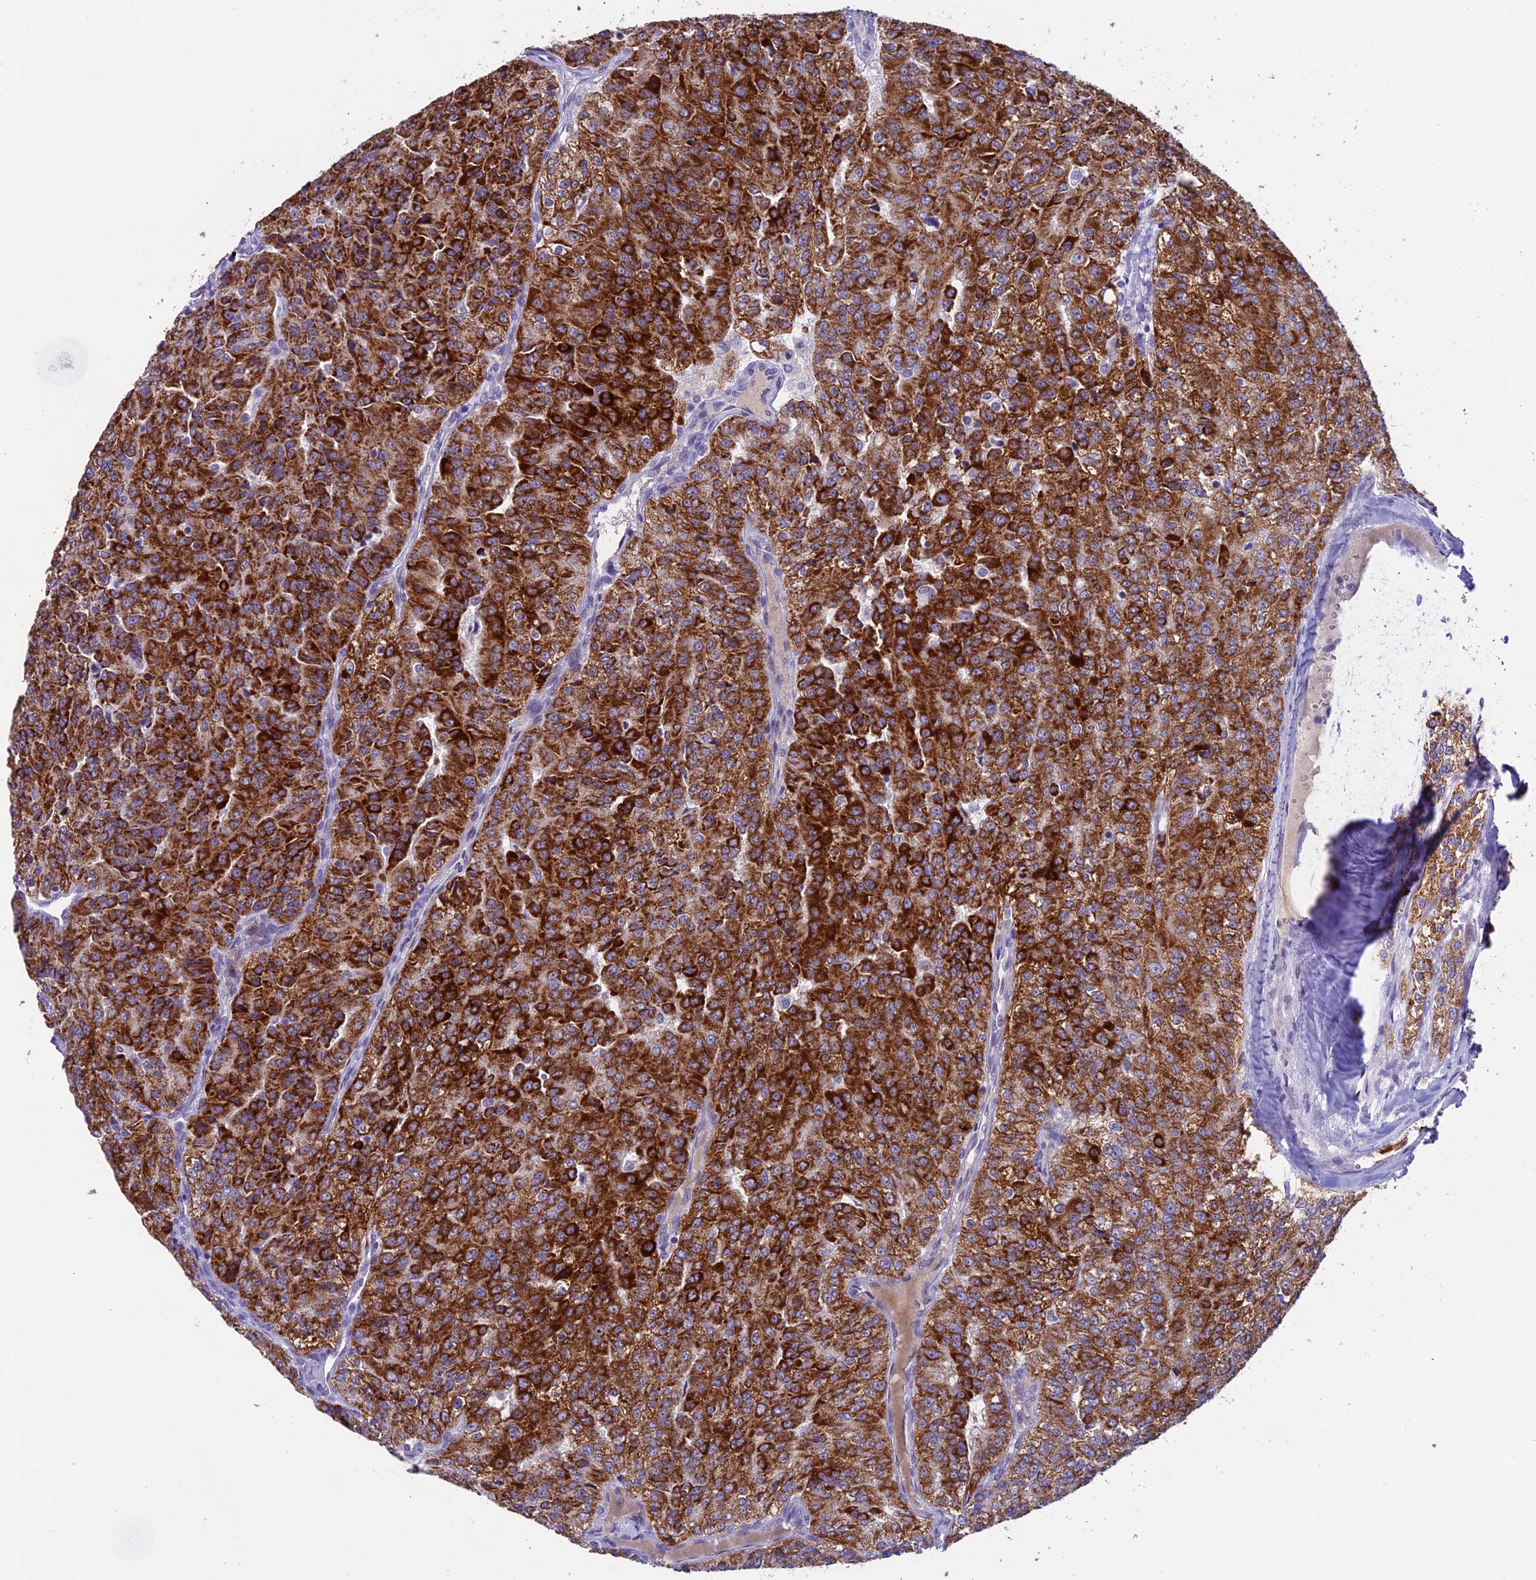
{"staining": {"intensity": "strong", "quantity": ">75%", "location": "cytoplasmic/membranous"}, "tissue": "renal cancer", "cell_type": "Tumor cells", "image_type": "cancer", "snomed": [{"axis": "morphology", "description": "Adenocarcinoma, NOS"}, {"axis": "topography", "description": "Kidney"}], "caption": "Immunohistochemical staining of human renal cancer (adenocarcinoma) exhibits high levels of strong cytoplasmic/membranous protein staining in approximately >75% of tumor cells.", "gene": "SLC10A1", "patient": {"sex": "female", "age": 63}}